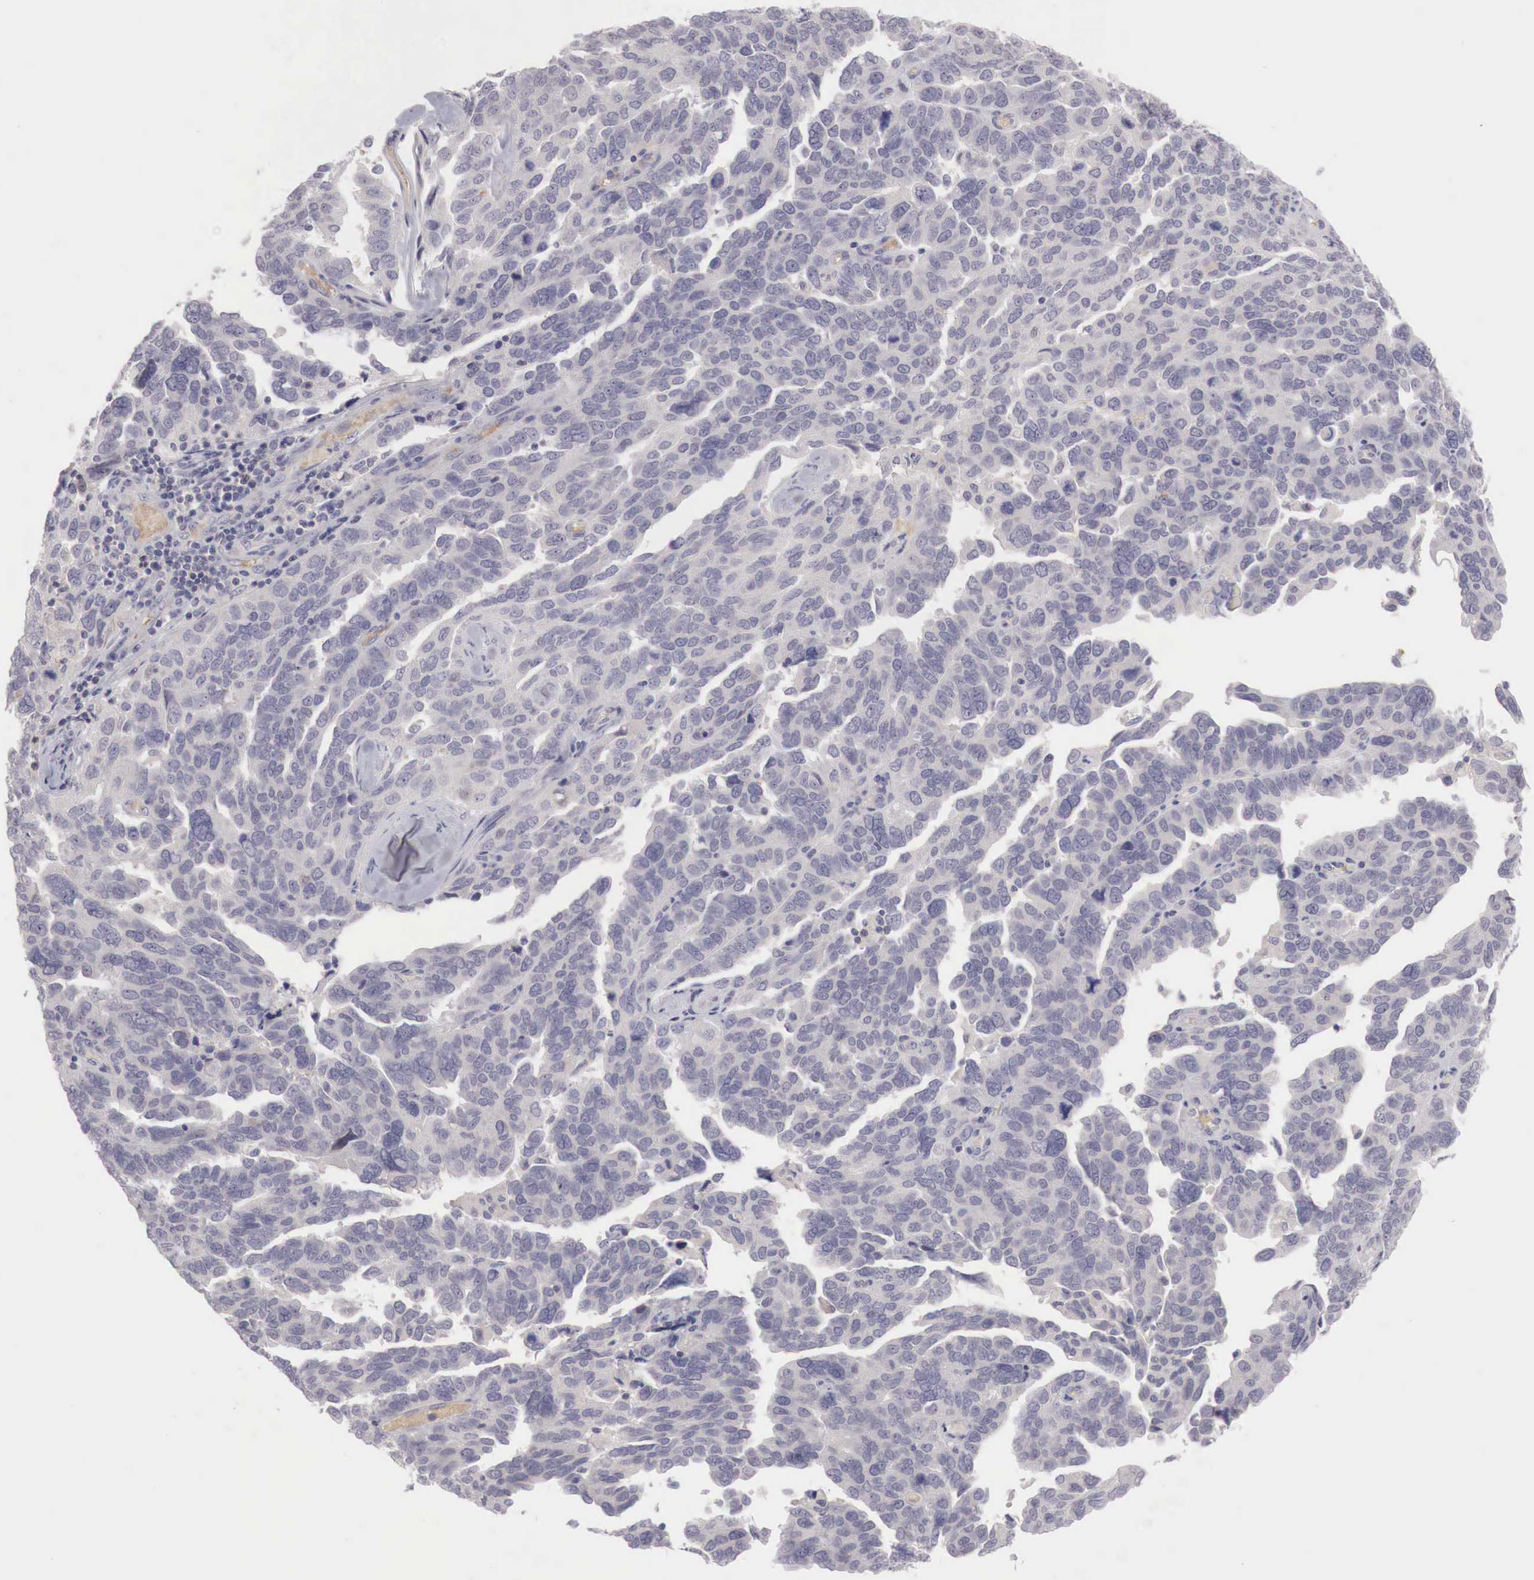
{"staining": {"intensity": "negative", "quantity": "none", "location": "none"}, "tissue": "ovarian cancer", "cell_type": "Tumor cells", "image_type": "cancer", "snomed": [{"axis": "morphology", "description": "Cystadenocarcinoma, serous, NOS"}, {"axis": "topography", "description": "Ovary"}], "caption": "The photomicrograph displays no significant positivity in tumor cells of serous cystadenocarcinoma (ovarian).", "gene": "GATA1", "patient": {"sex": "female", "age": 64}}